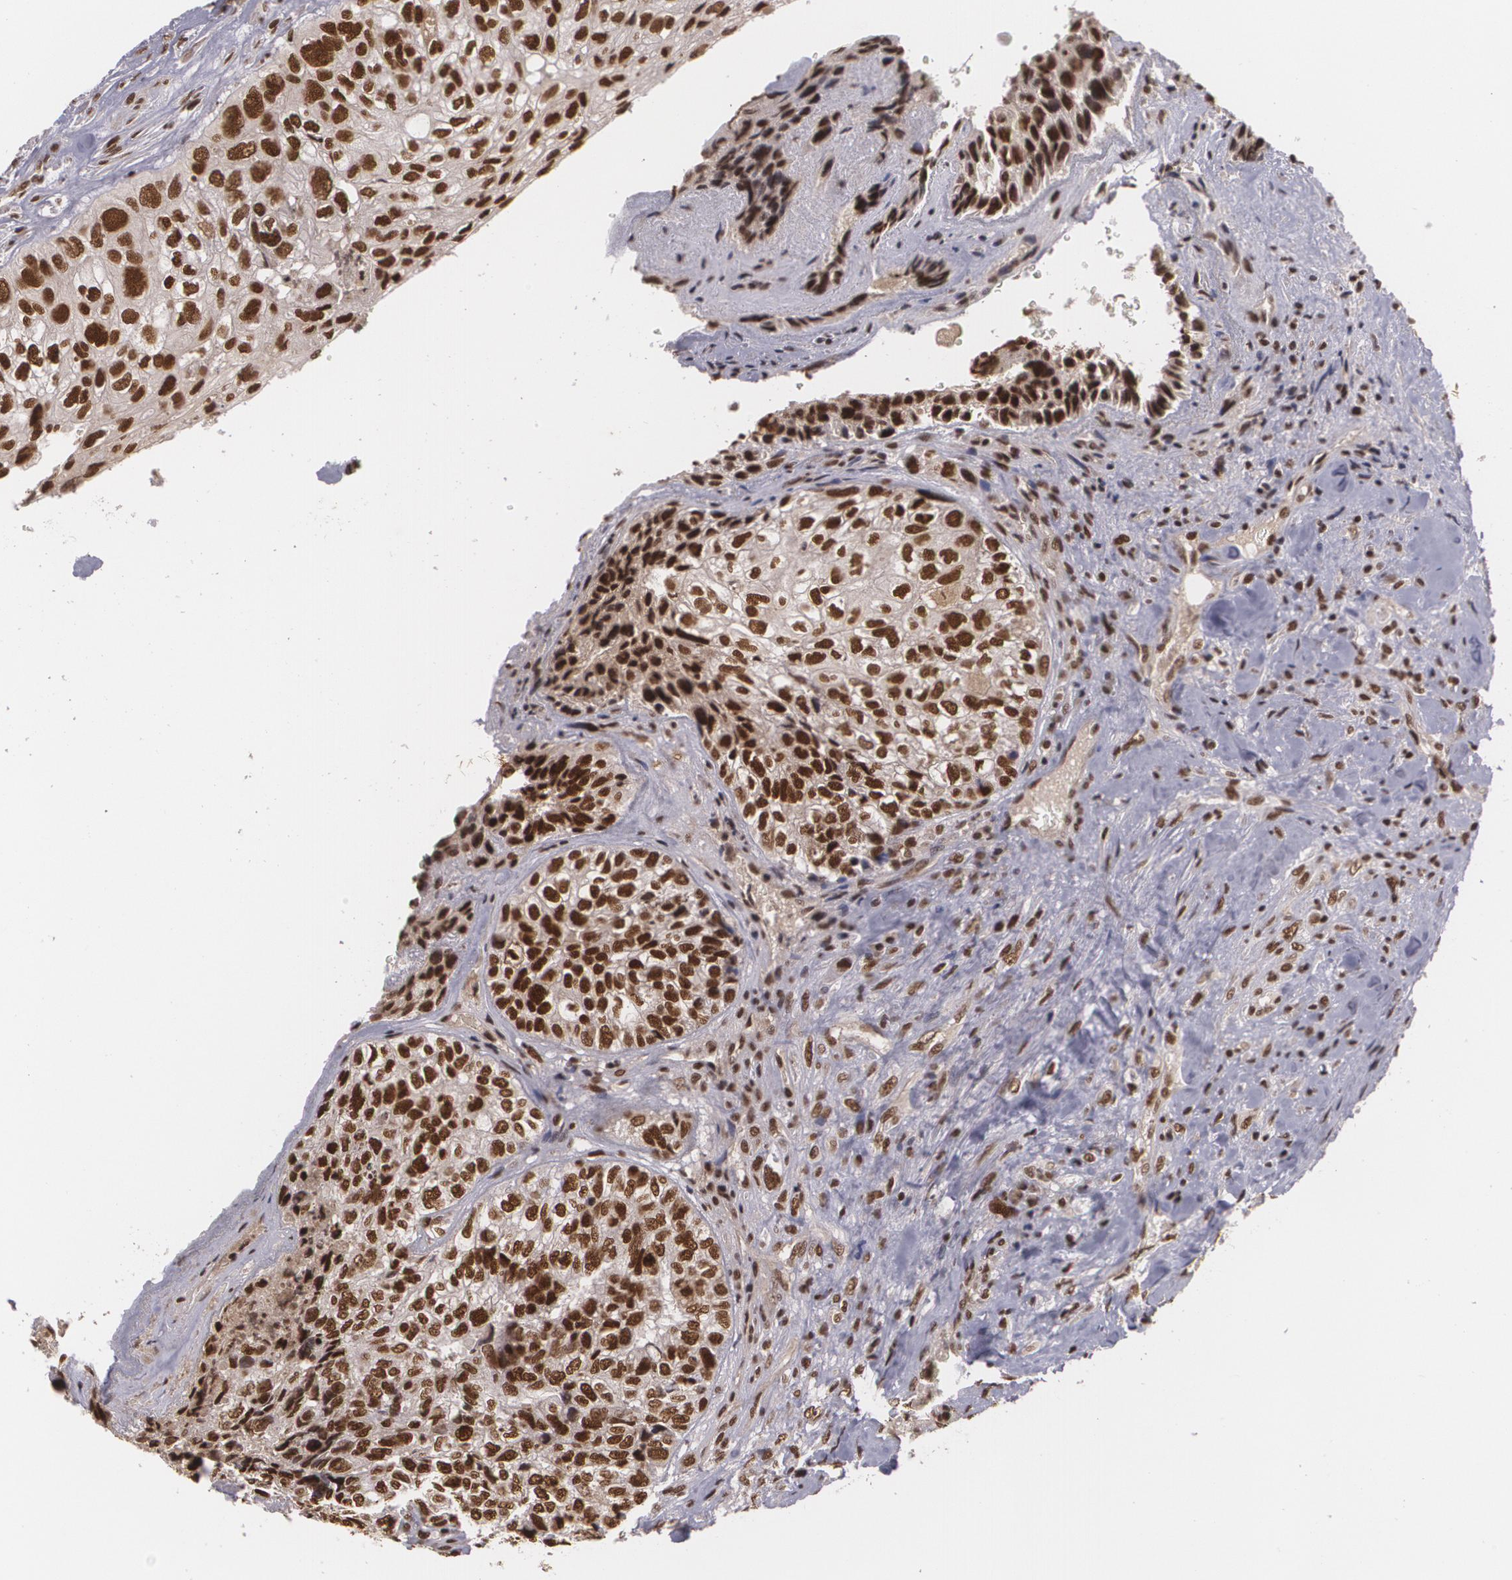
{"staining": {"intensity": "strong", "quantity": ">75%", "location": "nuclear"}, "tissue": "breast cancer", "cell_type": "Tumor cells", "image_type": "cancer", "snomed": [{"axis": "morphology", "description": "Neoplasm, malignant, NOS"}, {"axis": "topography", "description": "Breast"}], "caption": "Immunohistochemical staining of breast neoplasm (malignant) reveals high levels of strong nuclear positivity in about >75% of tumor cells. (Brightfield microscopy of DAB IHC at high magnification).", "gene": "RXRB", "patient": {"sex": "female", "age": 50}}